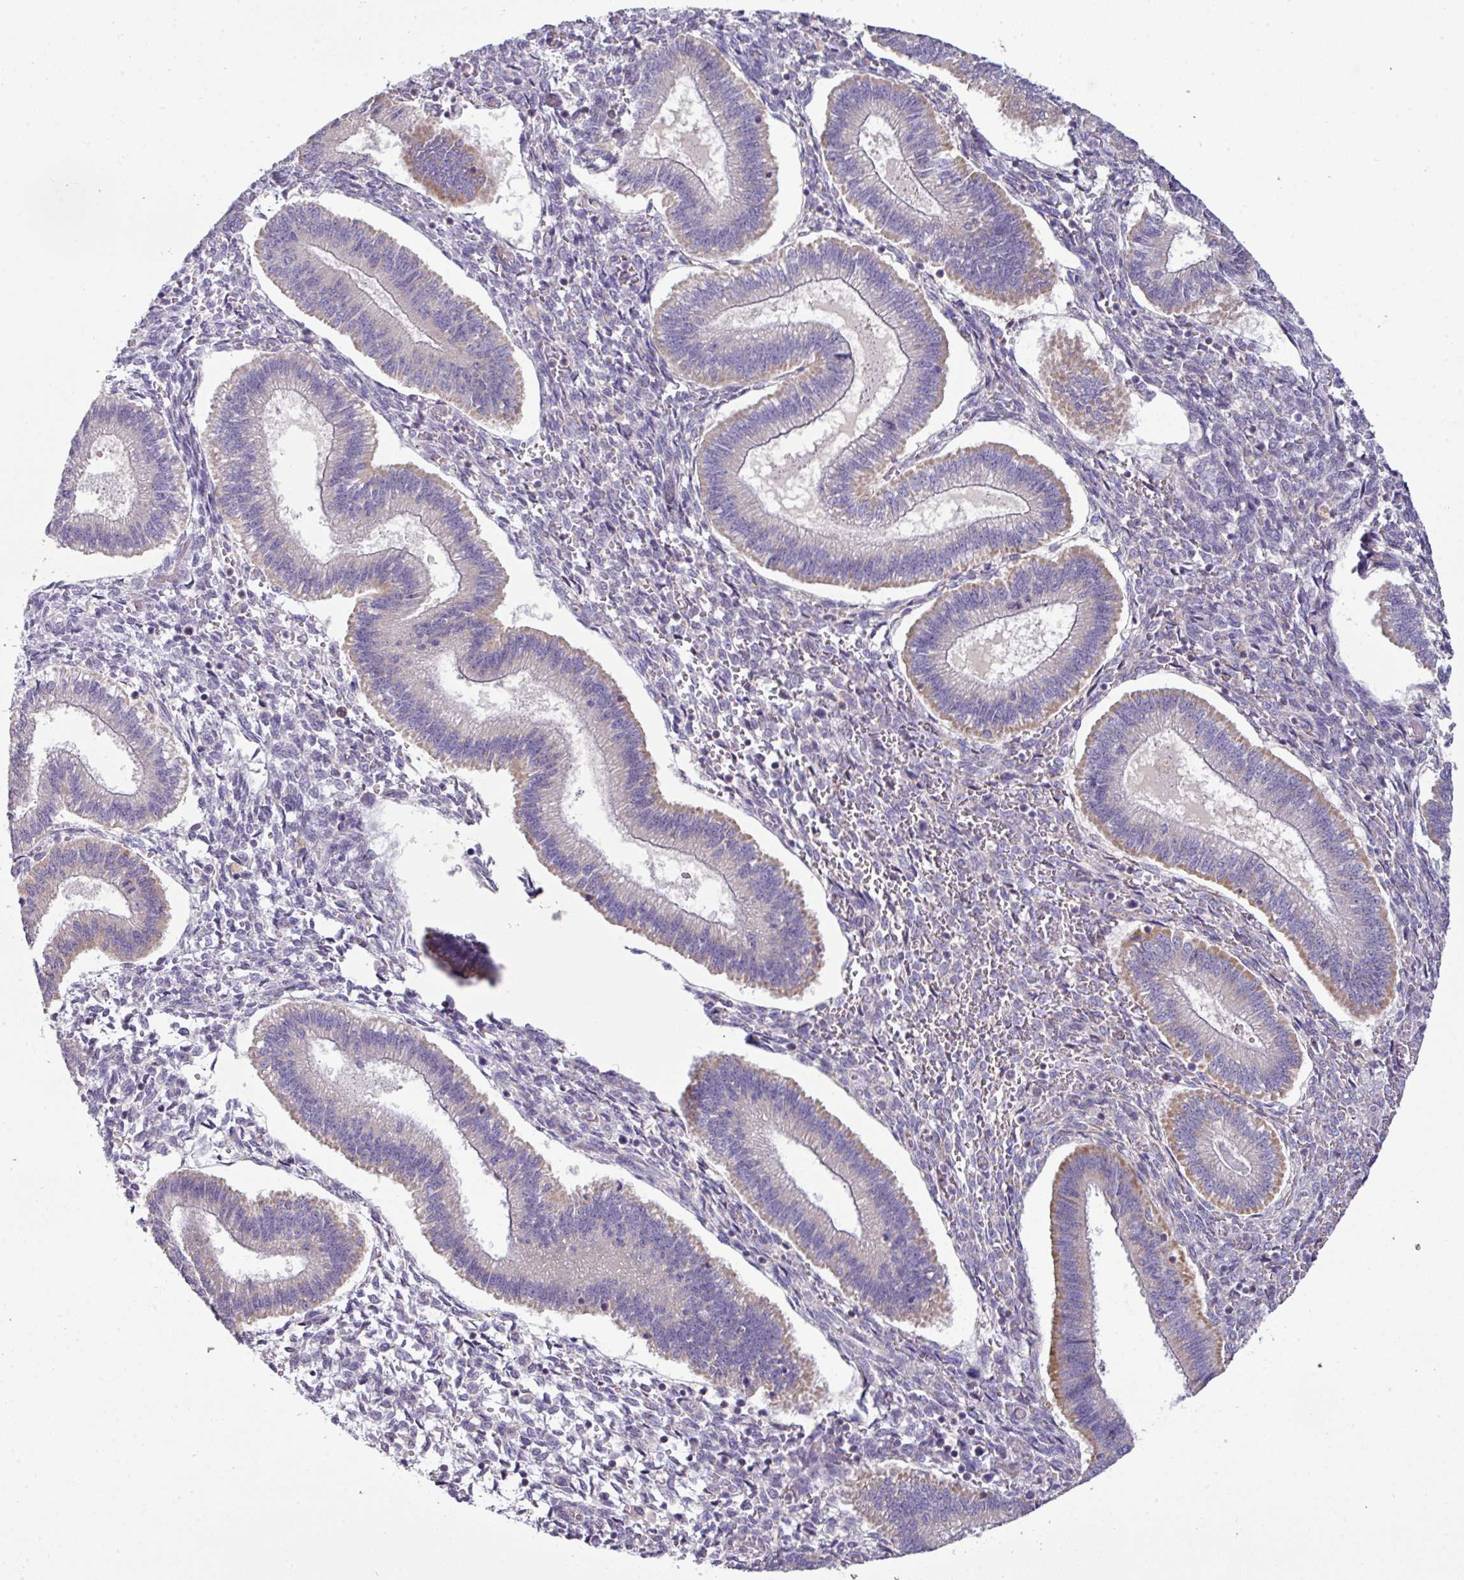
{"staining": {"intensity": "negative", "quantity": "none", "location": "none"}, "tissue": "endometrium", "cell_type": "Cells in endometrial stroma", "image_type": "normal", "snomed": [{"axis": "morphology", "description": "Normal tissue, NOS"}, {"axis": "topography", "description": "Endometrium"}], "caption": "Immunohistochemical staining of unremarkable human endometrium shows no significant staining in cells in endometrial stroma.", "gene": "TRAPPC1", "patient": {"sex": "female", "age": 25}}